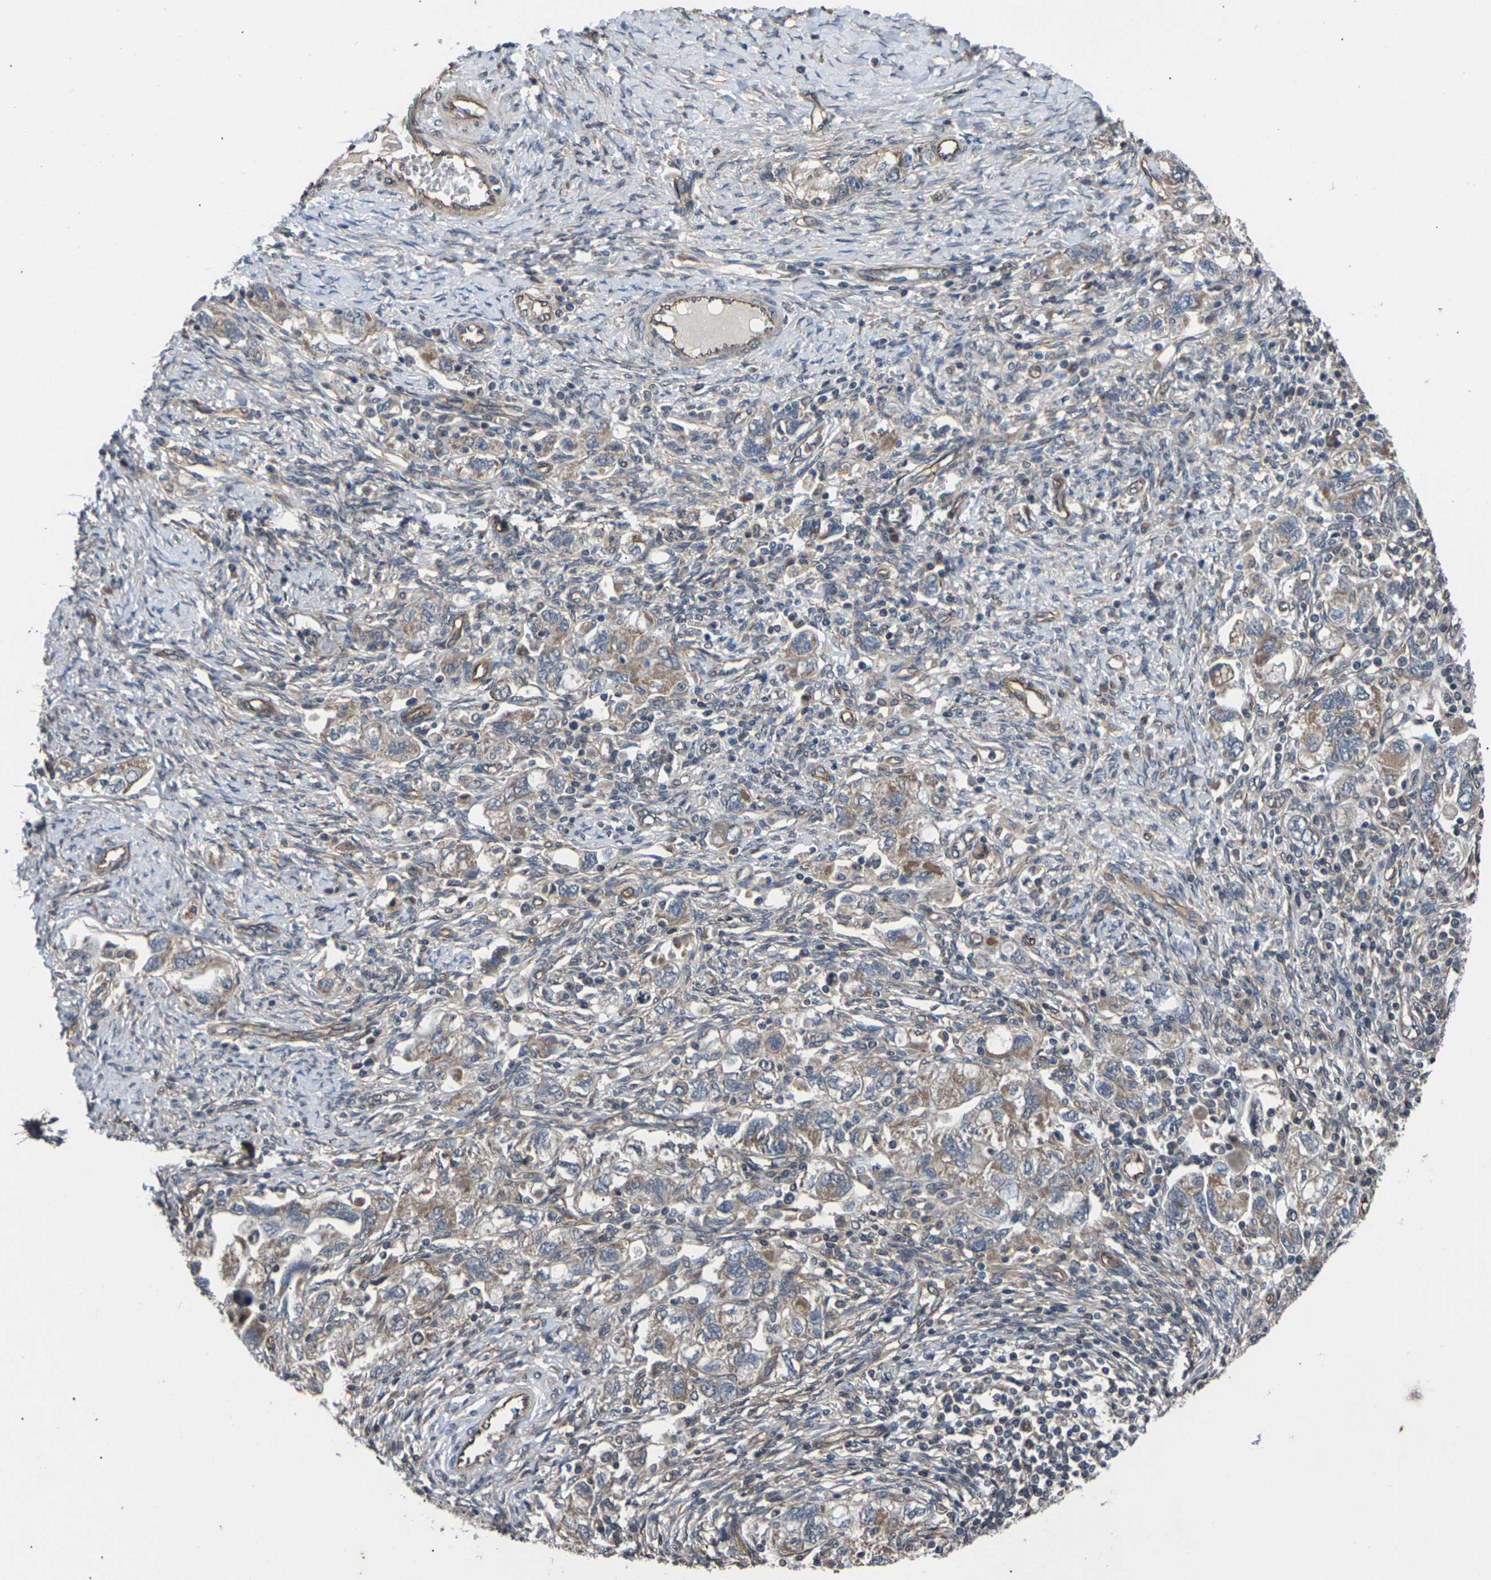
{"staining": {"intensity": "moderate", "quantity": "25%-75%", "location": "cytoplasmic/membranous"}, "tissue": "ovarian cancer", "cell_type": "Tumor cells", "image_type": "cancer", "snomed": [{"axis": "morphology", "description": "Carcinoma, NOS"}, {"axis": "morphology", "description": "Cystadenocarcinoma, serous, NOS"}, {"axis": "topography", "description": "Ovary"}], "caption": "Brown immunohistochemical staining in human ovarian cancer (carcinoma) demonstrates moderate cytoplasmic/membranous expression in about 25%-75% of tumor cells. Nuclei are stained in blue.", "gene": "DKK2", "patient": {"sex": "female", "age": 69}}